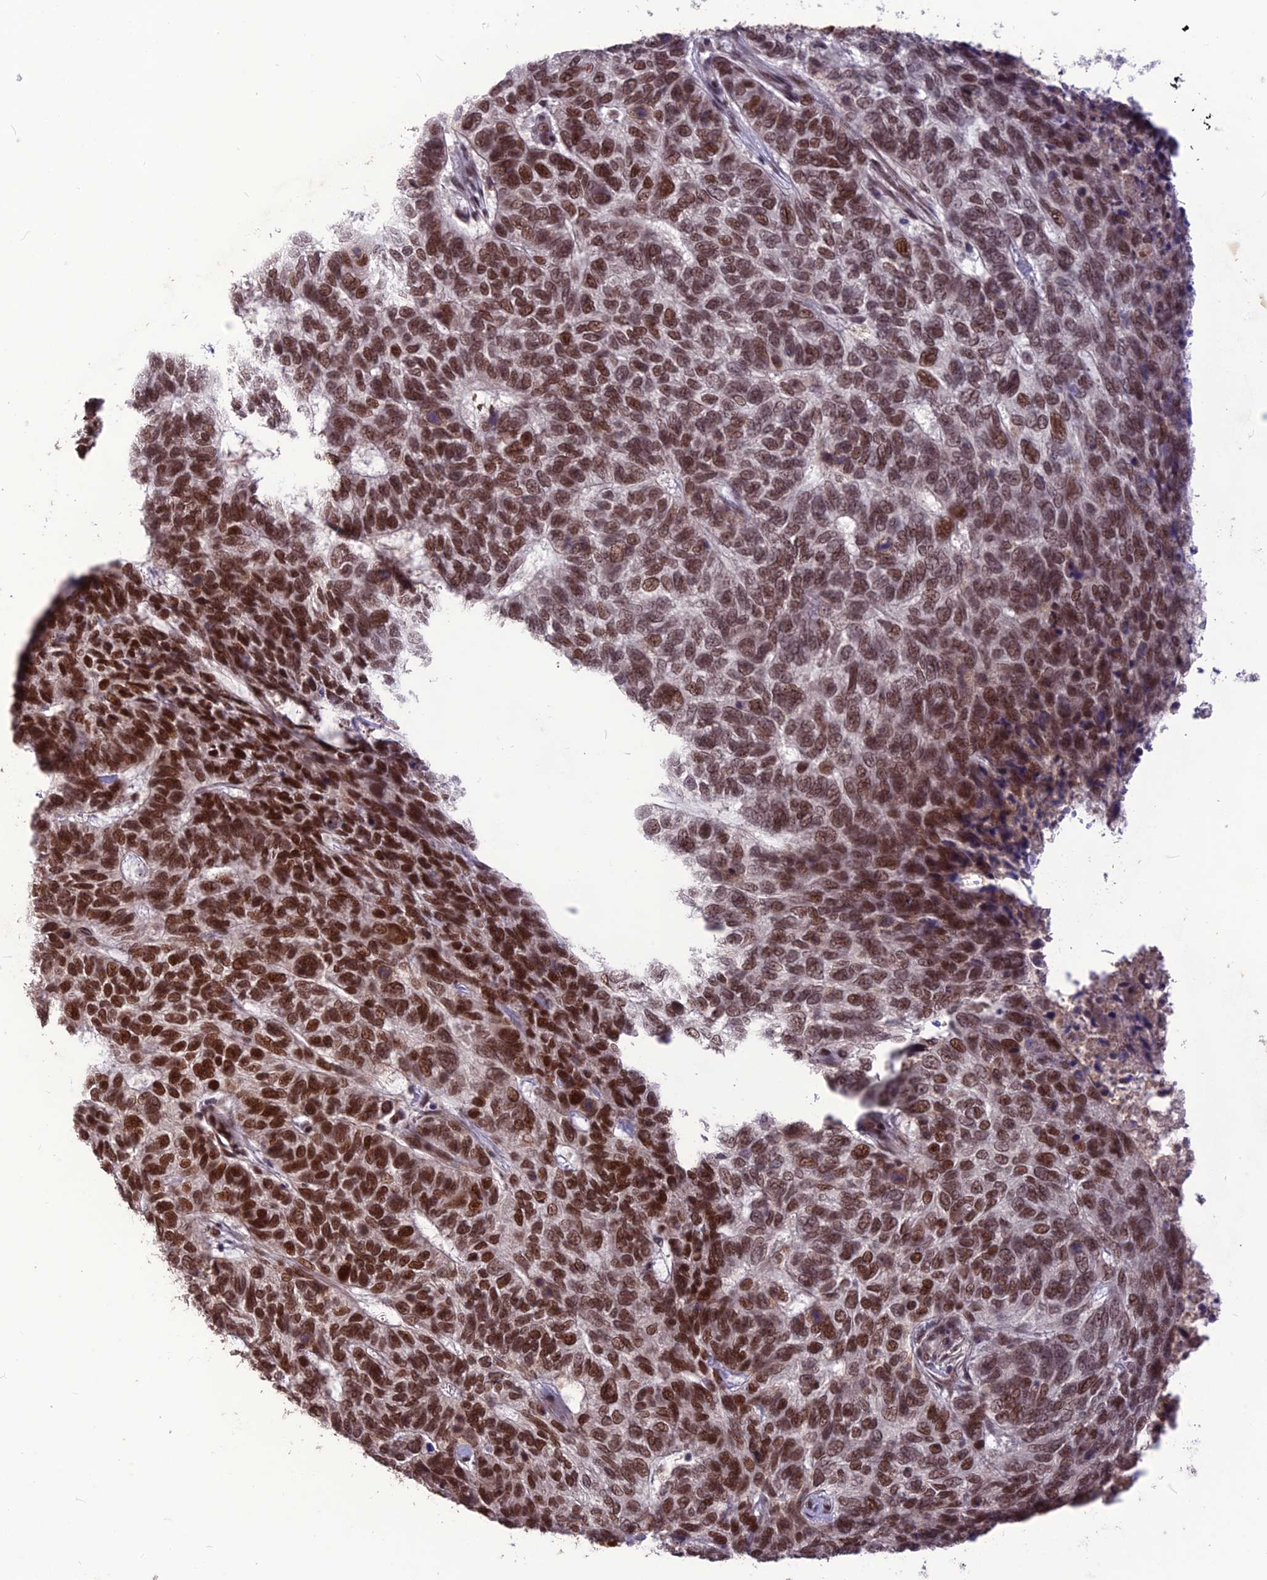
{"staining": {"intensity": "strong", "quantity": ">75%", "location": "nuclear"}, "tissue": "skin cancer", "cell_type": "Tumor cells", "image_type": "cancer", "snomed": [{"axis": "morphology", "description": "Basal cell carcinoma"}, {"axis": "topography", "description": "Skin"}], "caption": "This histopathology image exhibits skin cancer stained with immunohistochemistry to label a protein in brown. The nuclear of tumor cells show strong positivity for the protein. Nuclei are counter-stained blue.", "gene": "DIS3", "patient": {"sex": "female", "age": 65}}